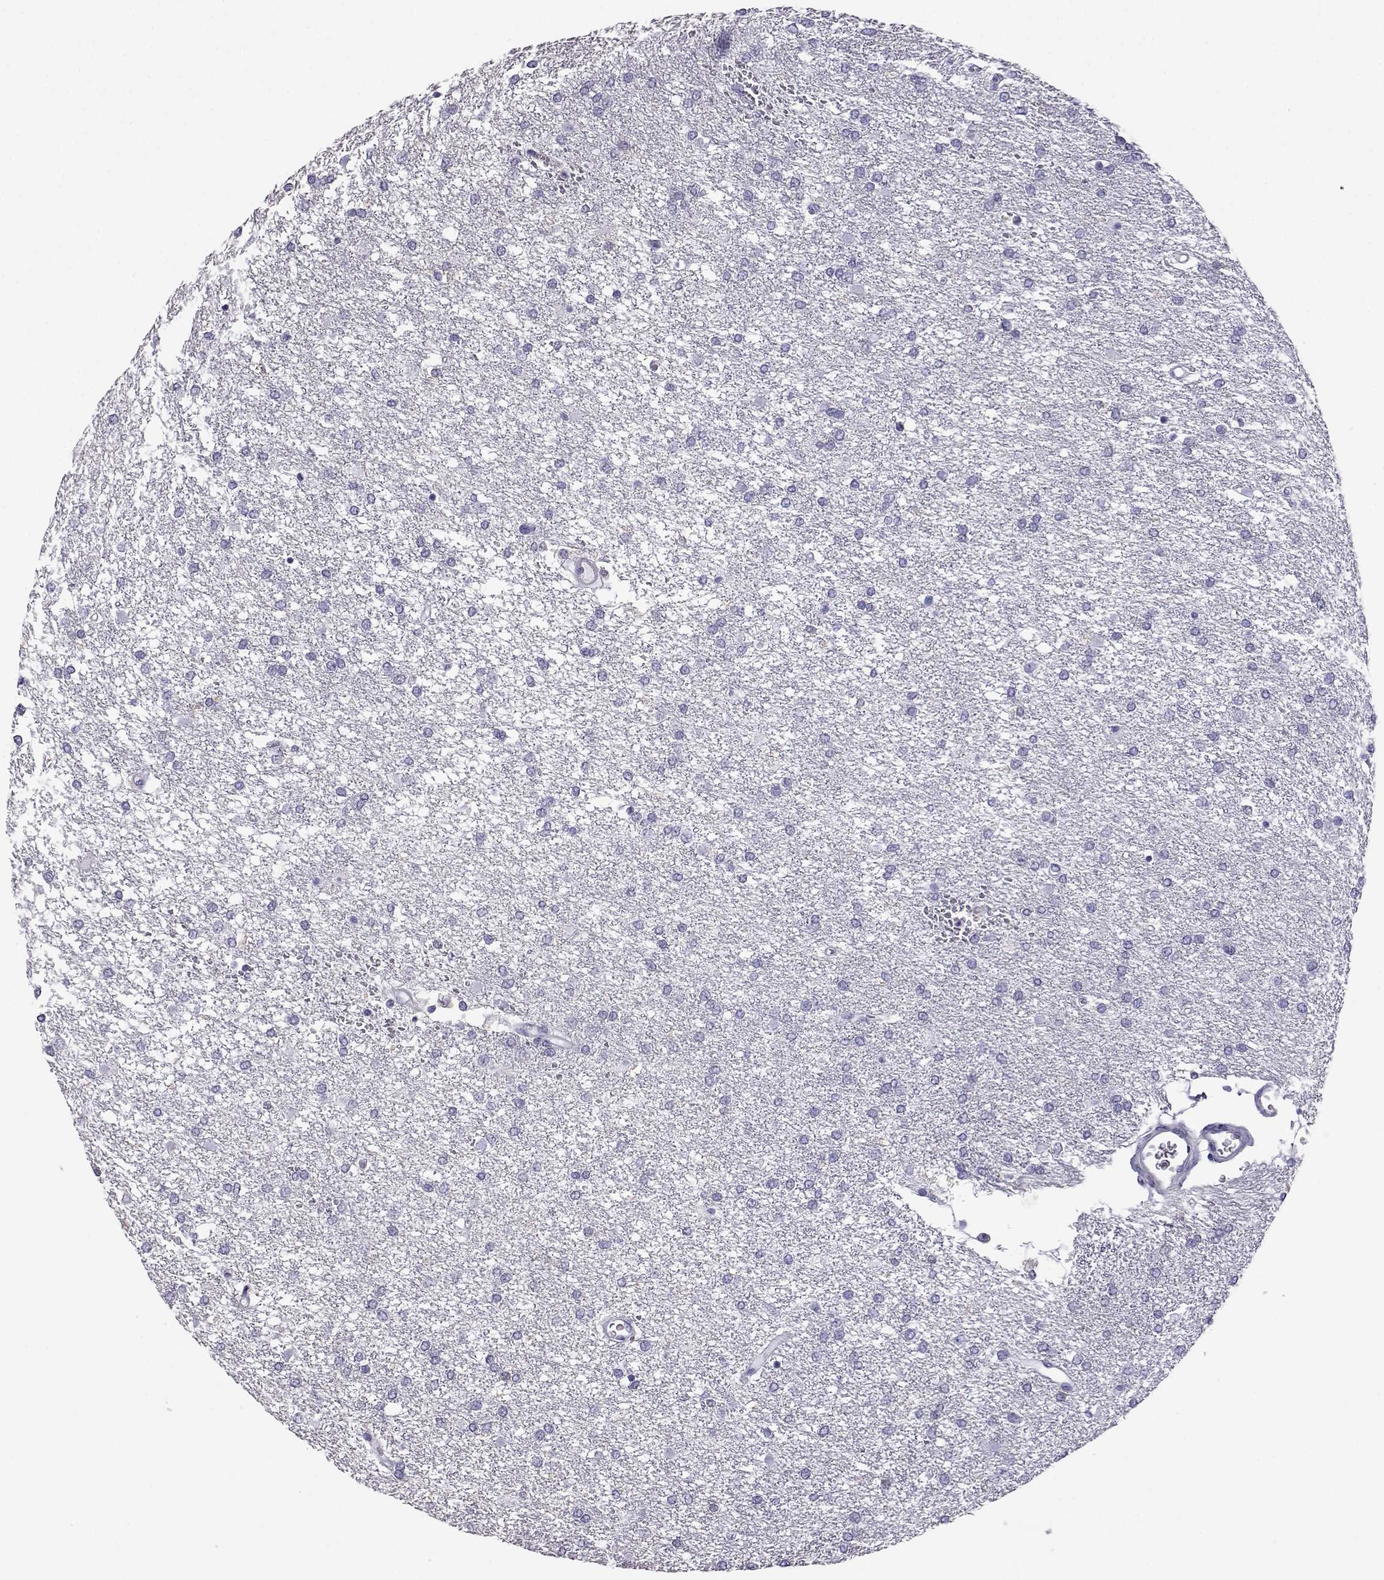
{"staining": {"intensity": "negative", "quantity": "none", "location": "none"}, "tissue": "glioma", "cell_type": "Tumor cells", "image_type": "cancer", "snomed": [{"axis": "morphology", "description": "Glioma, malignant, High grade"}, {"axis": "topography", "description": "Brain"}], "caption": "A high-resolution photomicrograph shows immunohistochemistry (IHC) staining of glioma, which shows no significant staining in tumor cells.", "gene": "AKR1B1", "patient": {"sex": "female", "age": 61}}